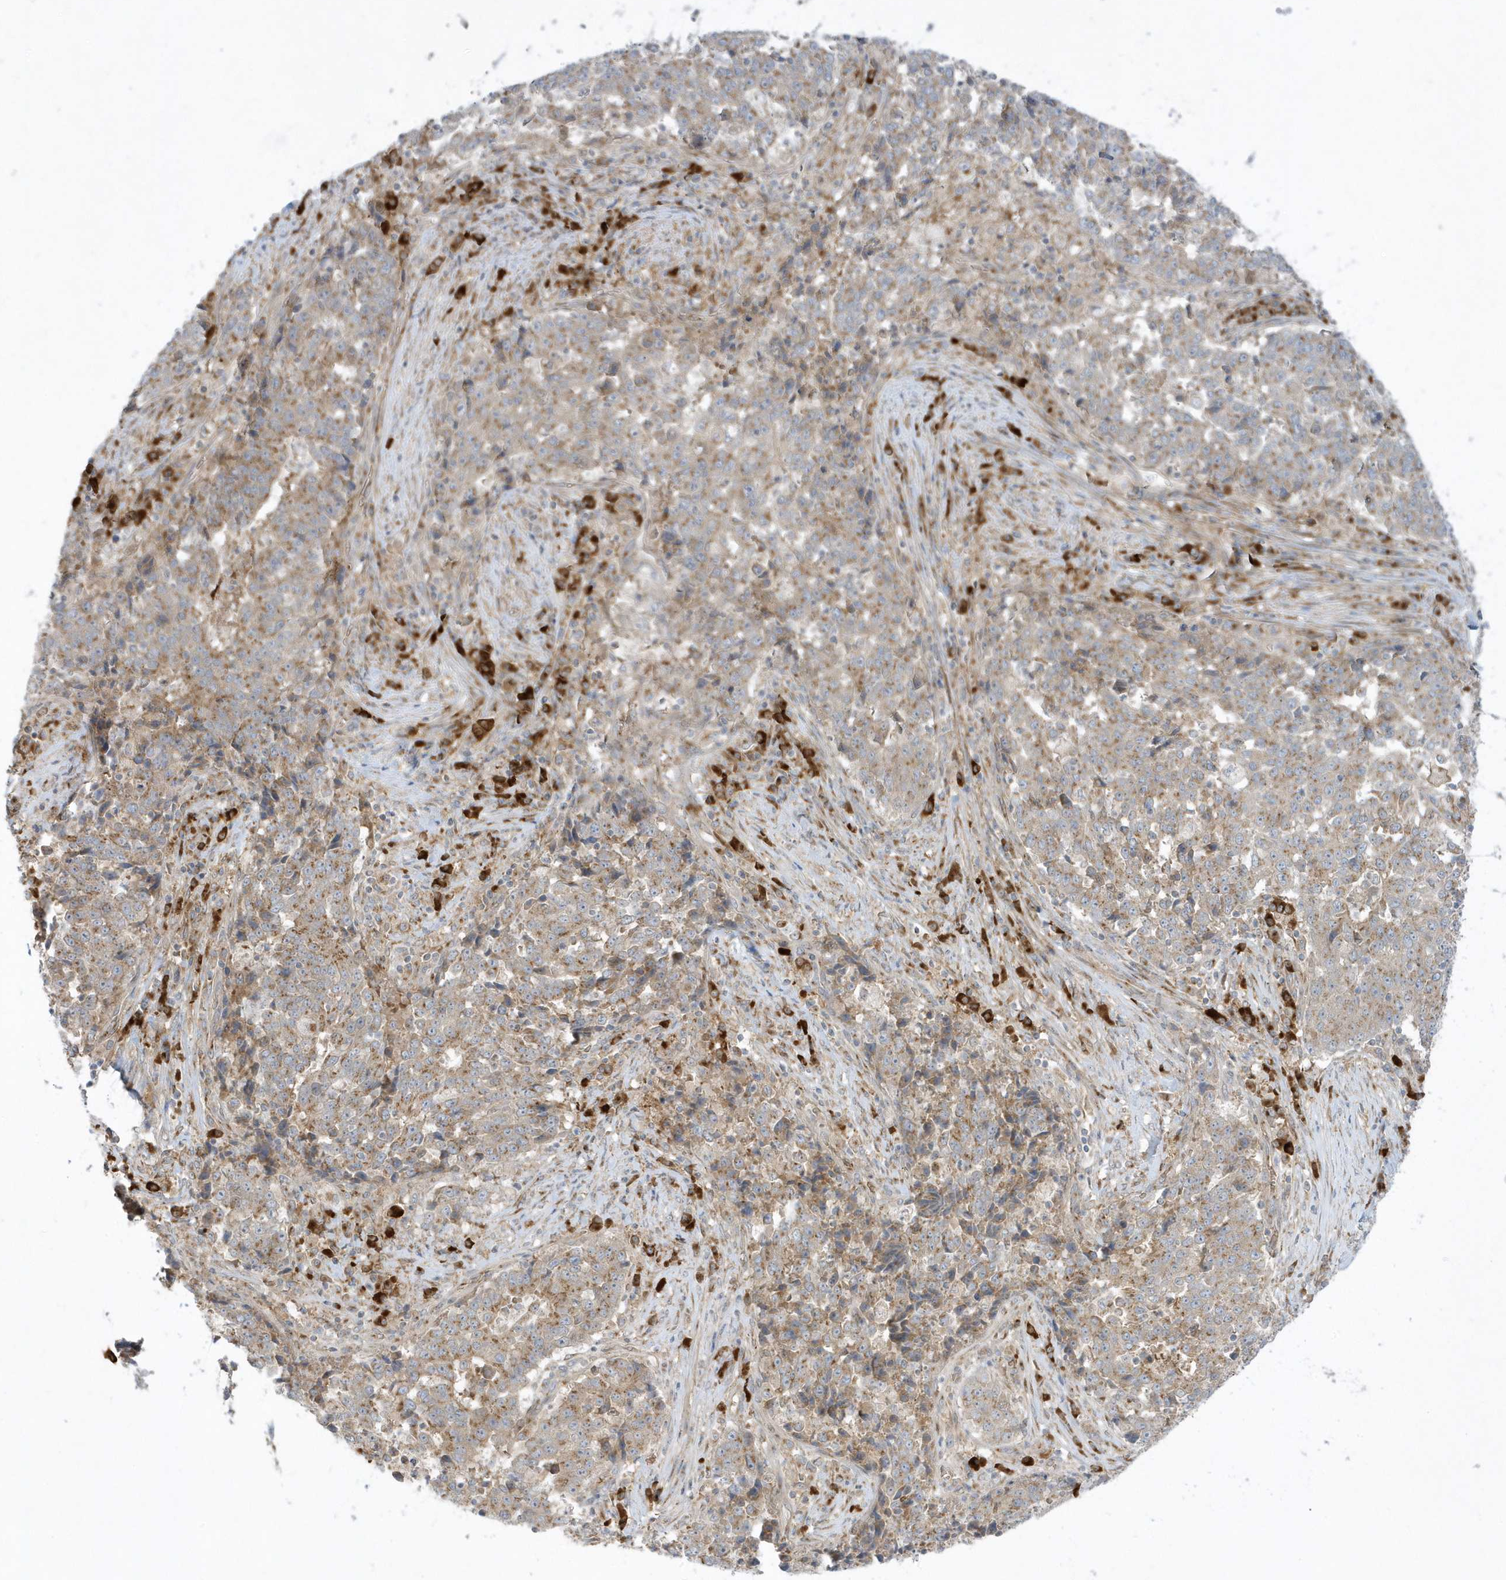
{"staining": {"intensity": "moderate", "quantity": ">75%", "location": "cytoplasmic/membranous"}, "tissue": "stomach cancer", "cell_type": "Tumor cells", "image_type": "cancer", "snomed": [{"axis": "morphology", "description": "Adenocarcinoma, NOS"}, {"axis": "topography", "description": "Stomach"}], "caption": "An image of stomach cancer (adenocarcinoma) stained for a protein shows moderate cytoplasmic/membranous brown staining in tumor cells.", "gene": "RPP40", "patient": {"sex": "male", "age": 59}}